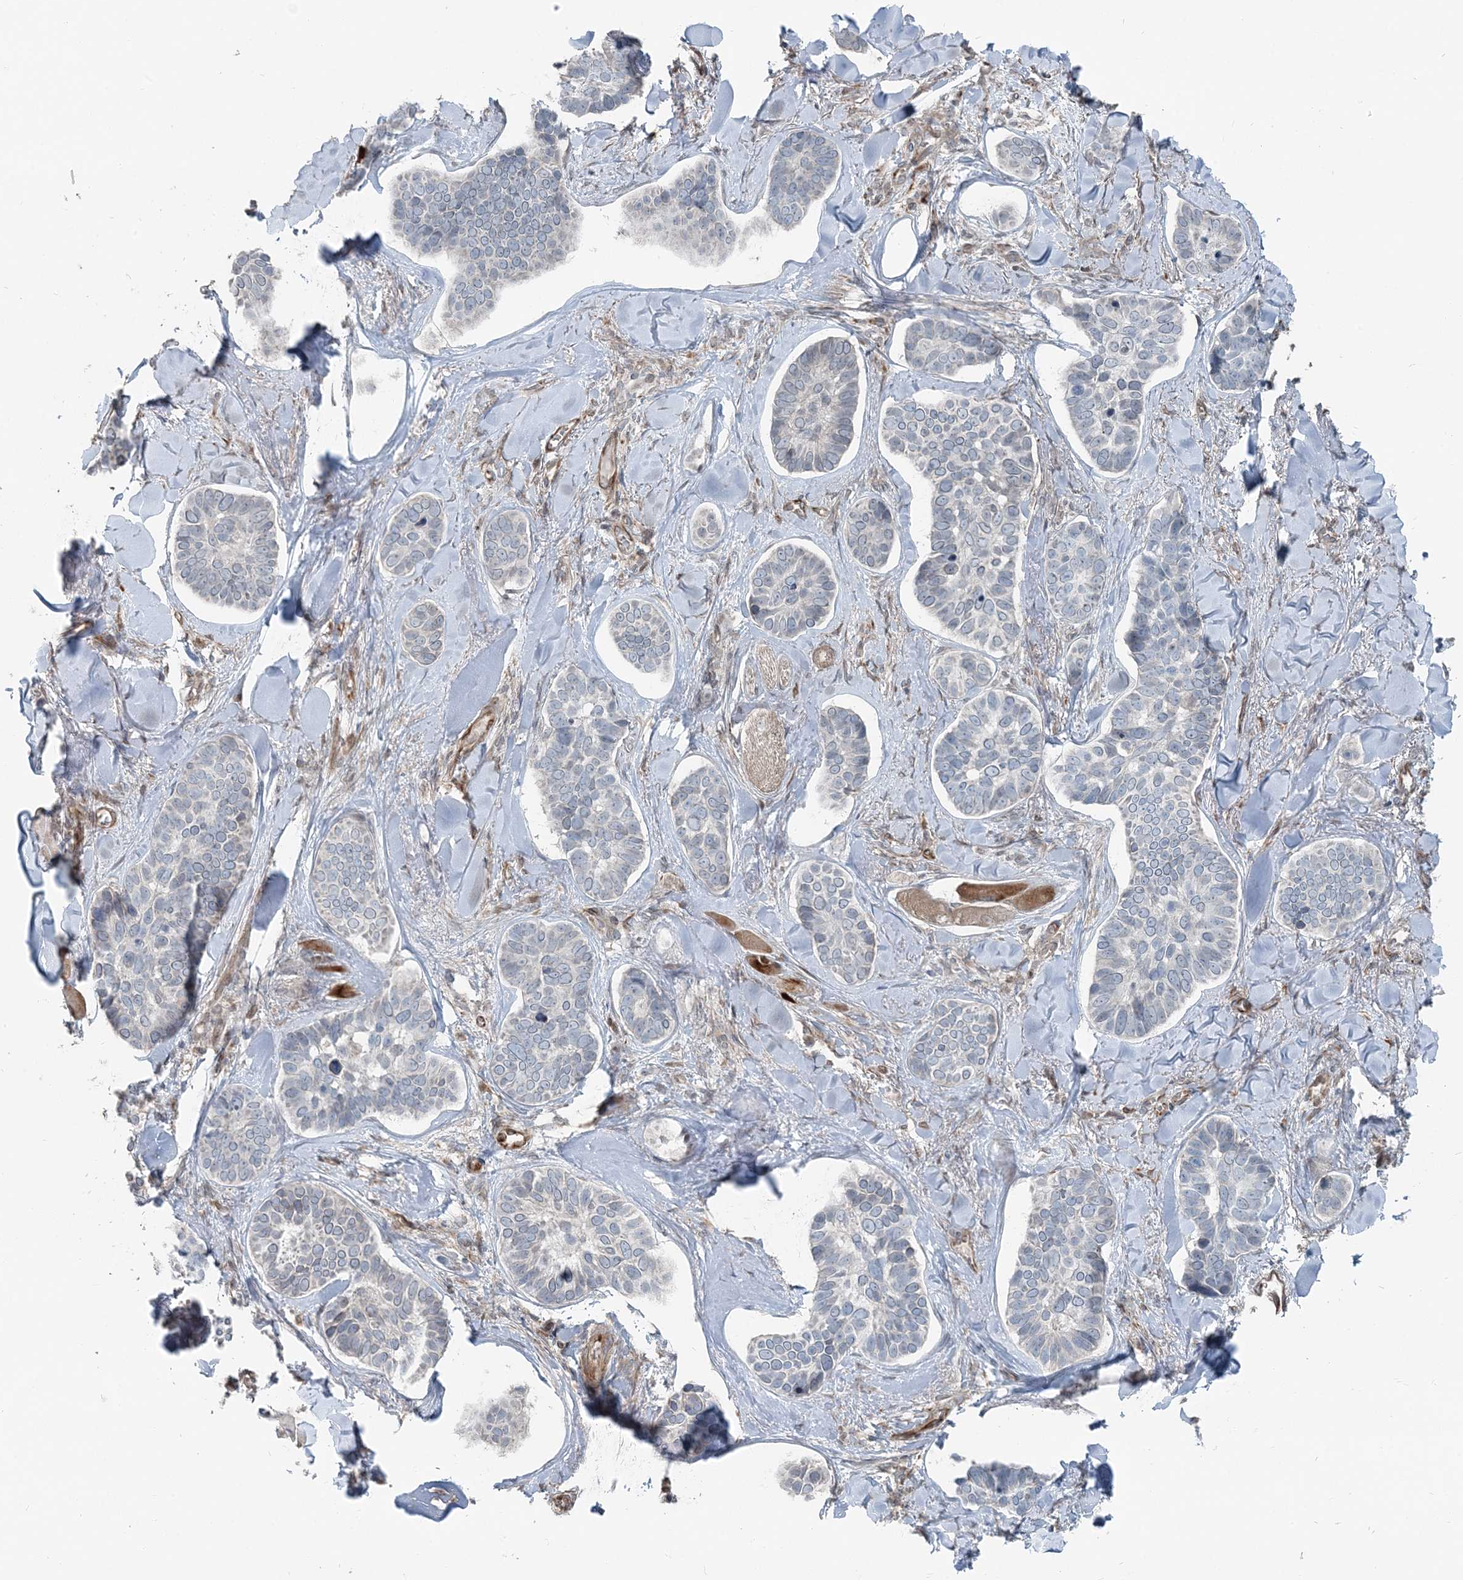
{"staining": {"intensity": "negative", "quantity": "none", "location": "none"}, "tissue": "skin cancer", "cell_type": "Tumor cells", "image_type": "cancer", "snomed": [{"axis": "morphology", "description": "Basal cell carcinoma"}, {"axis": "topography", "description": "Skin"}], "caption": "An immunohistochemistry image of skin cancer (basal cell carcinoma) is shown. There is no staining in tumor cells of skin cancer (basal cell carcinoma).", "gene": "FBXL17", "patient": {"sex": "male", "age": 62}}